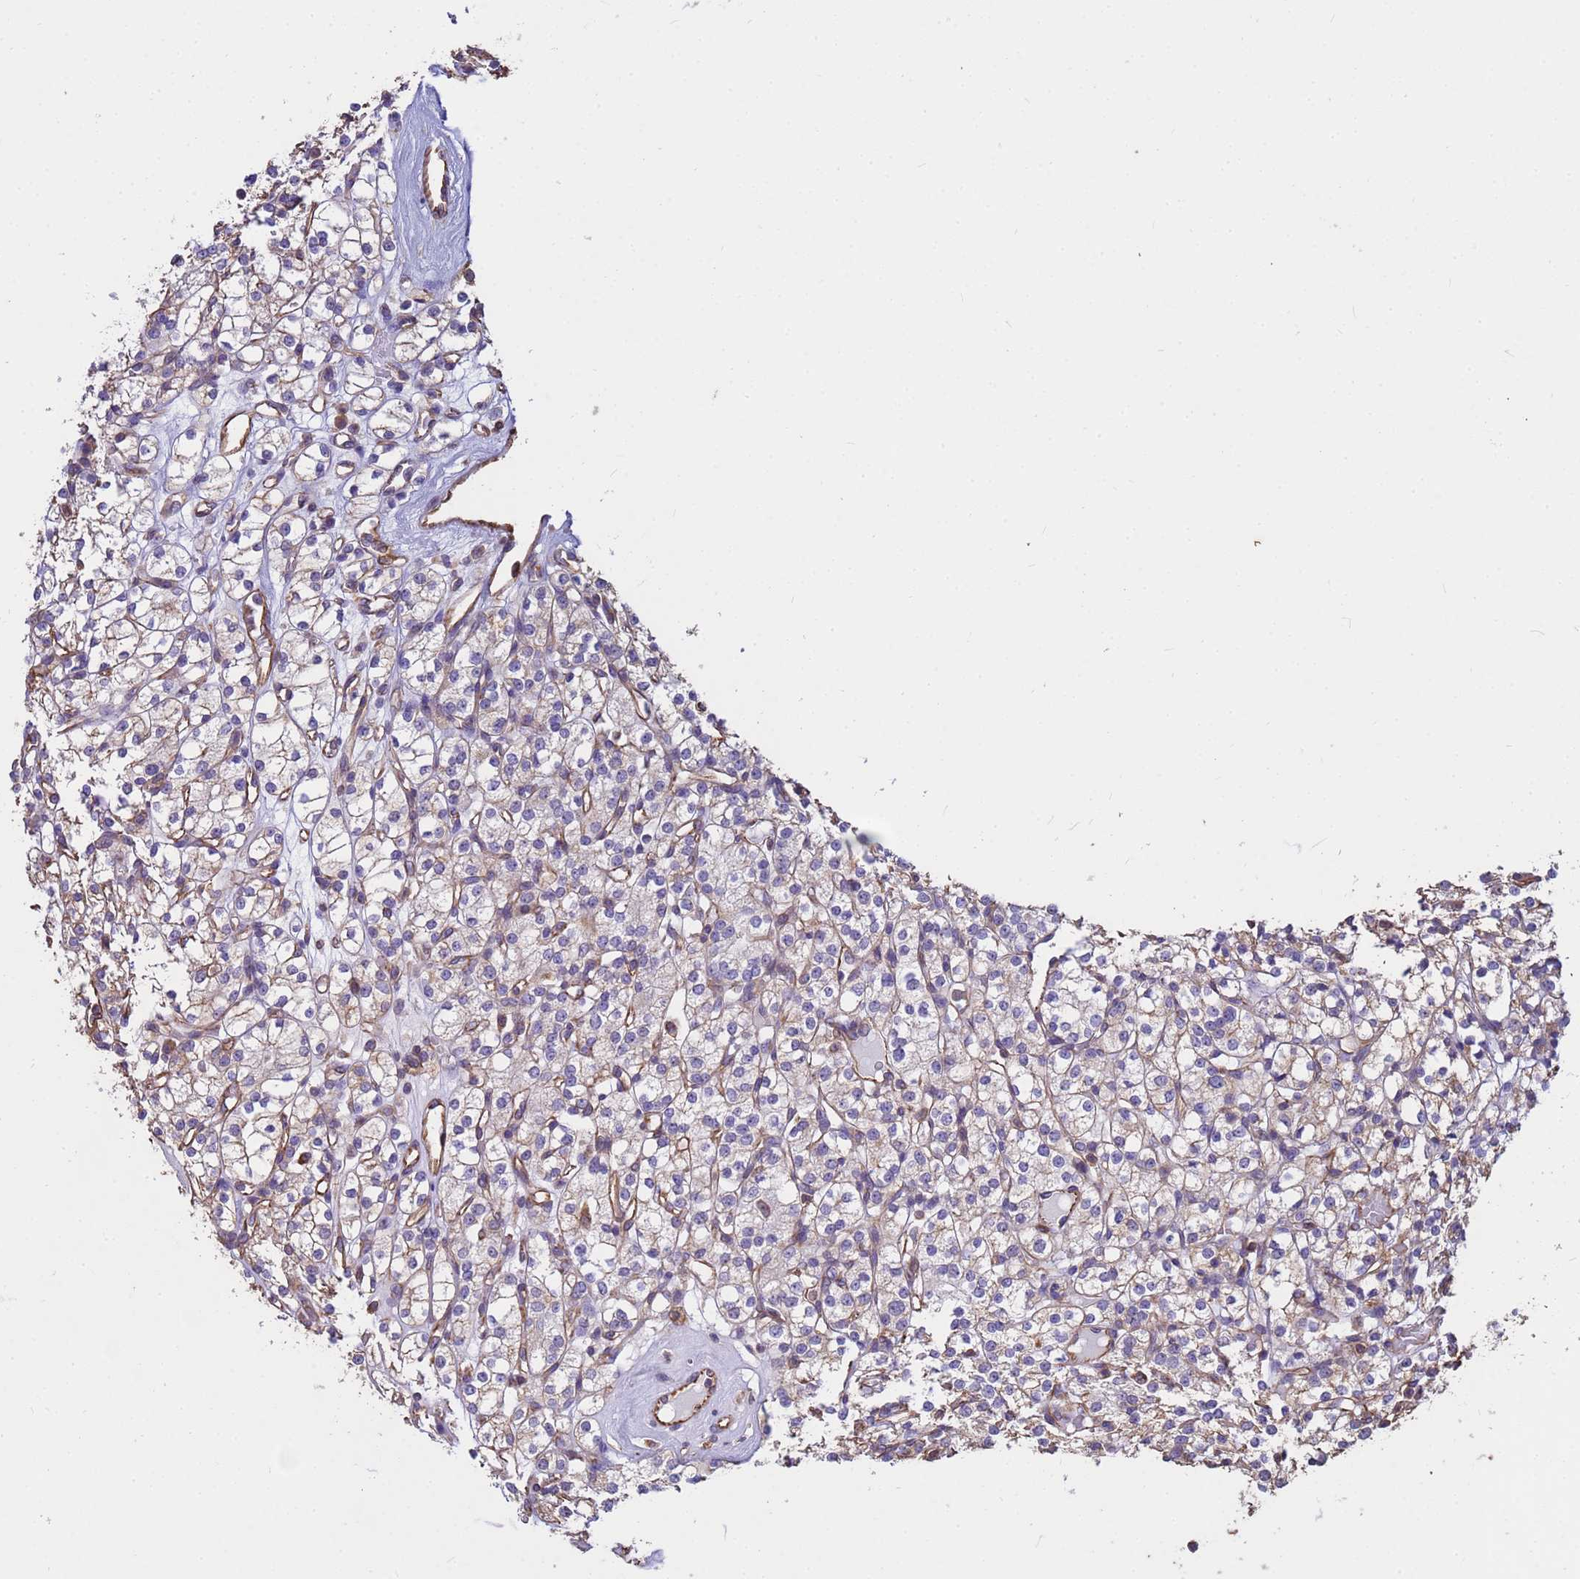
{"staining": {"intensity": "weak", "quantity": "25%-75%", "location": "cytoplasmic/membranous"}, "tissue": "renal cancer", "cell_type": "Tumor cells", "image_type": "cancer", "snomed": [{"axis": "morphology", "description": "Adenocarcinoma, NOS"}, {"axis": "topography", "description": "Kidney"}], "caption": "Immunohistochemical staining of human renal cancer (adenocarcinoma) displays low levels of weak cytoplasmic/membranous protein staining in approximately 25%-75% of tumor cells.", "gene": "TCEAL3", "patient": {"sex": "male", "age": 77}}